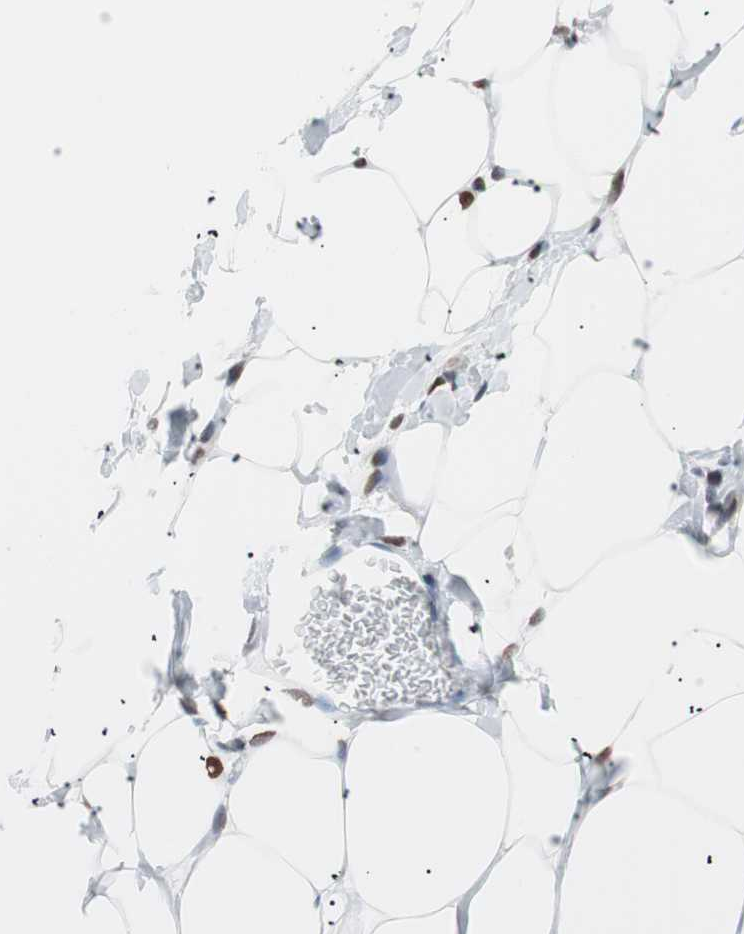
{"staining": {"intensity": "strong", "quantity": ">75%", "location": "nuclear"}, "tissue": "adipose tissue", "cell_type": "Adipocytes", "image_type": "normal", "snomed": [{"axis": "morphology", "description": "Normal tissue, NOS"}, {"axis": "topography", "description": "Breast"}, {"axis": "topography", "description": "Adipose tissue"}], "caption": "Unremarkable adipose tissue shows strong nuclear positivity in about >75% of adipocytes, visualized by immunohistochemistry. The staining was performed using DAB (3,3'-diaminobenzidine) to visualize the protein expression in brown, while the nuclei were stained in blue with hematoxylin (Magnification: 20x).", "gene": "CEBPB", "patient": {"sex": "female", "age": 25}}